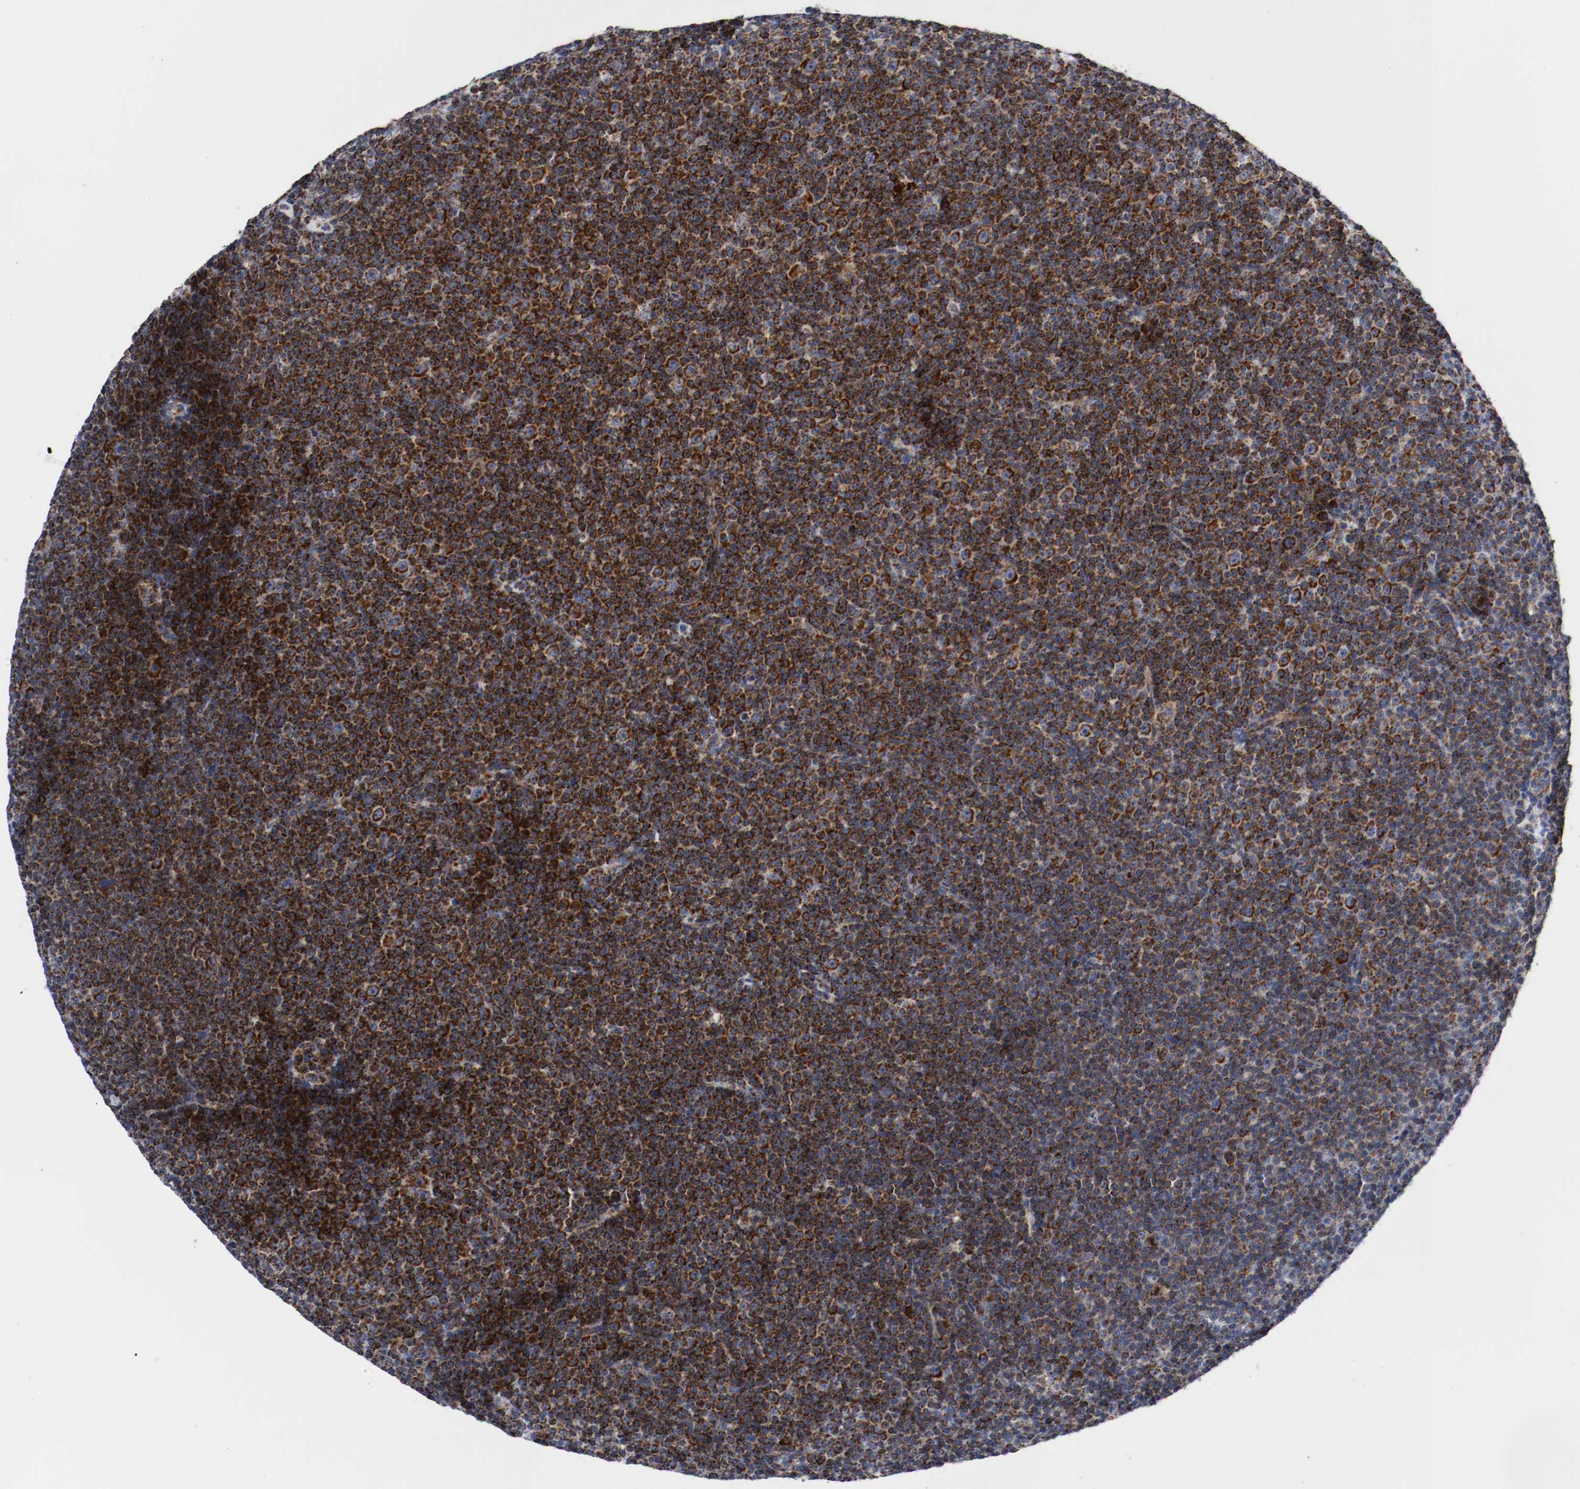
{"staining": {"intensity": "strong", "quantity": ">75%", "location": "cytoplasmic/membranous"}, "tissue": "lymphoma", "cell_type": "Tumor cells", "image_type": "cancer", "snomed": [{"axis": "morphology", "description": "Malignant lymphoma, non-Hodgkin's type, Low grade"}, {"axis": "topography", "description": "Lymph node"}], "caption": "Protein staining by IHC shows strong cytoplasmic/membranous staining in about >75% of tumor cells in malignant lymphoma, non-Hodgkin's type (low-grade). The staining was performed using DAB (3,3'-diaminobenzidine) to visualize the protein expression in brown, while the nuclei were stained in blue with hematoxylin (Magnification: 20x).", "gene": "TUBD1", "patient": {"sex": "female", "age": 67}}